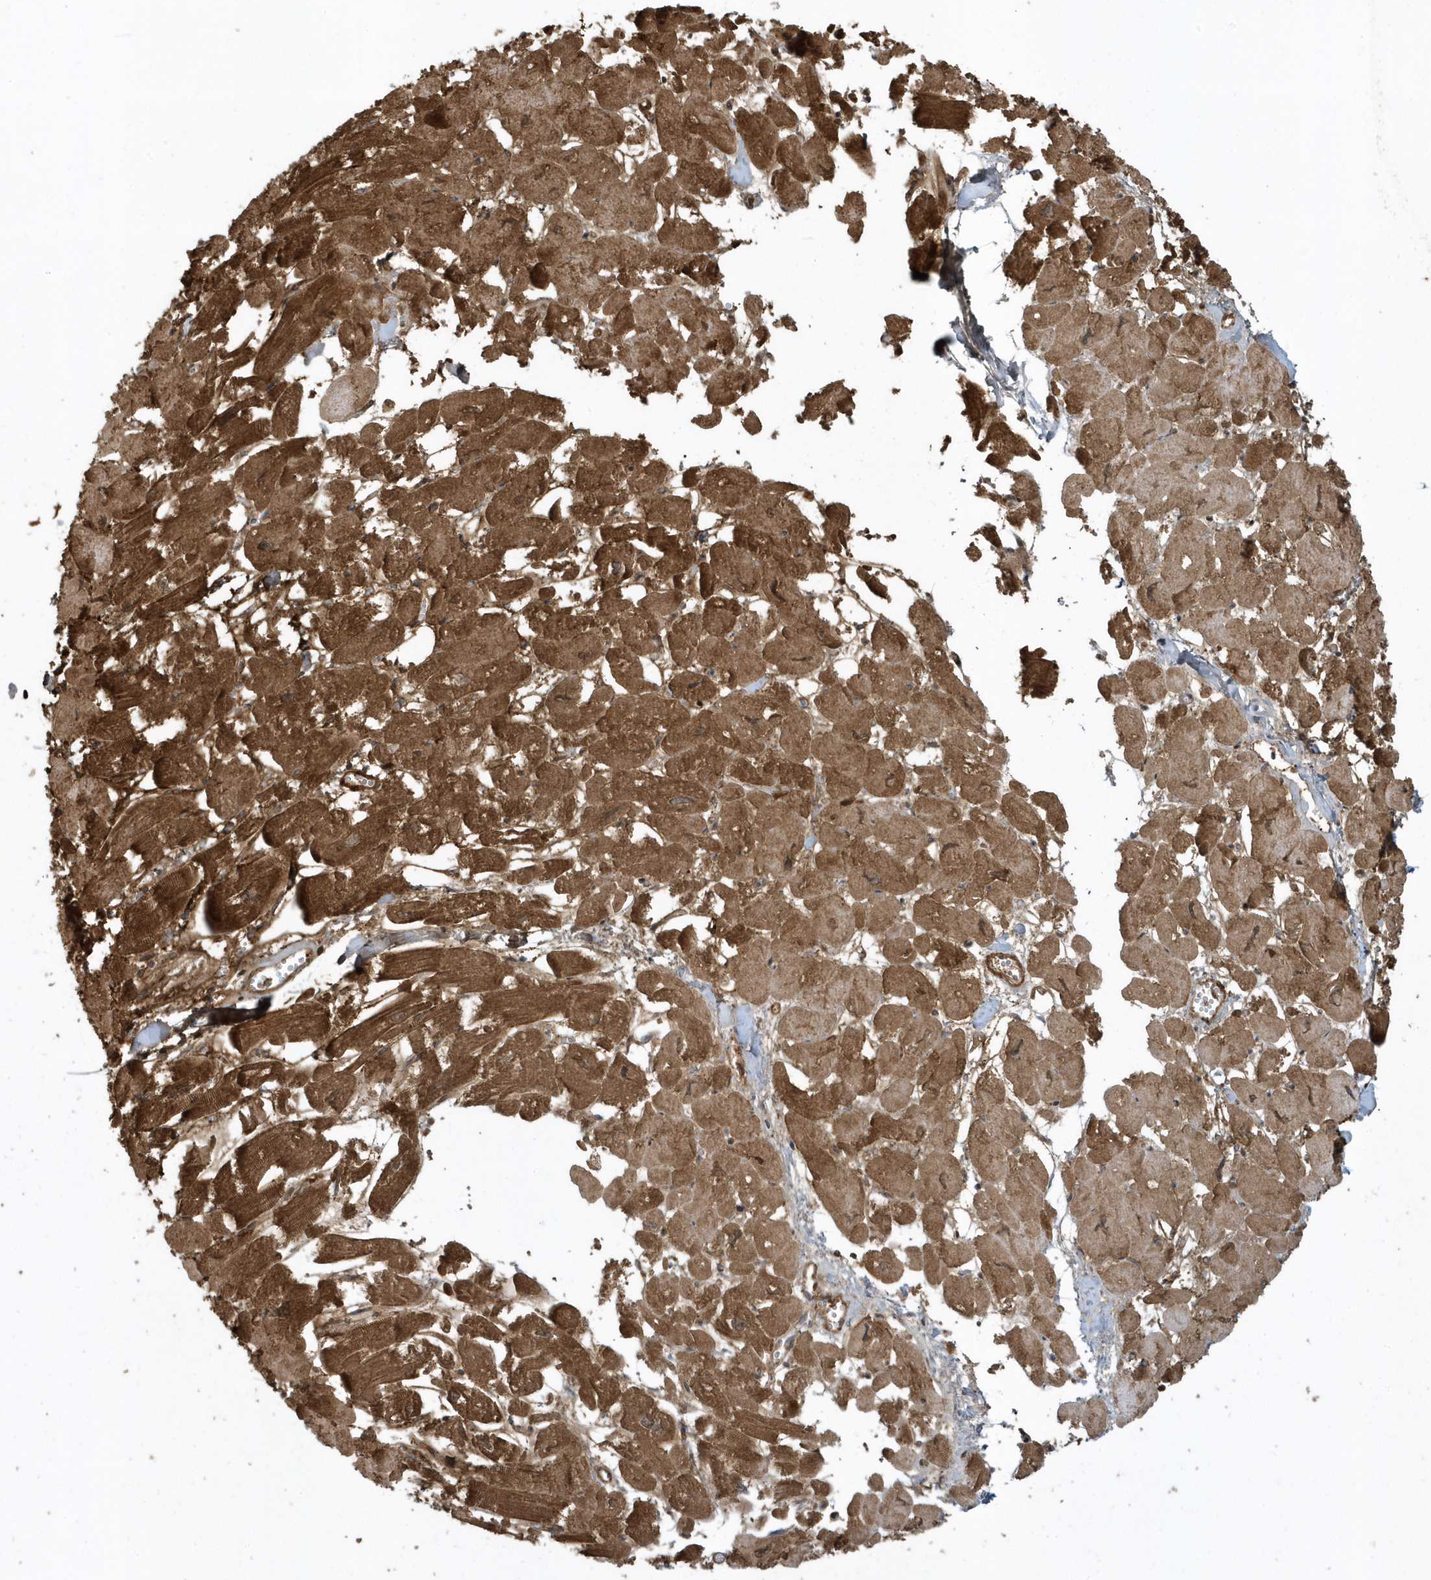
{"staining": {"intensity": "moderate", "quantity": ">75%", "location": "cytoplasmic/membranous"}, "tissue": "heart muscle", "cell_type": "Cardiomyocytes", "image_type": "normal", "snomed": [{"axis": "morphology", "description": "Normal tissue, NOS"}, {"axis": "topography", "description": "Heart"}], "caption": "Immunohistochemical staining of normal human heart muscle reveals >75% levels of moderate cytoplasmic/membranous protein positivity in approximately >75% of cardiomyocytes. (DAB IHC with brightfield microscopy, high magnification).", "gene": "CLCN6", "patient": {"sex": "male", "age": 54}}